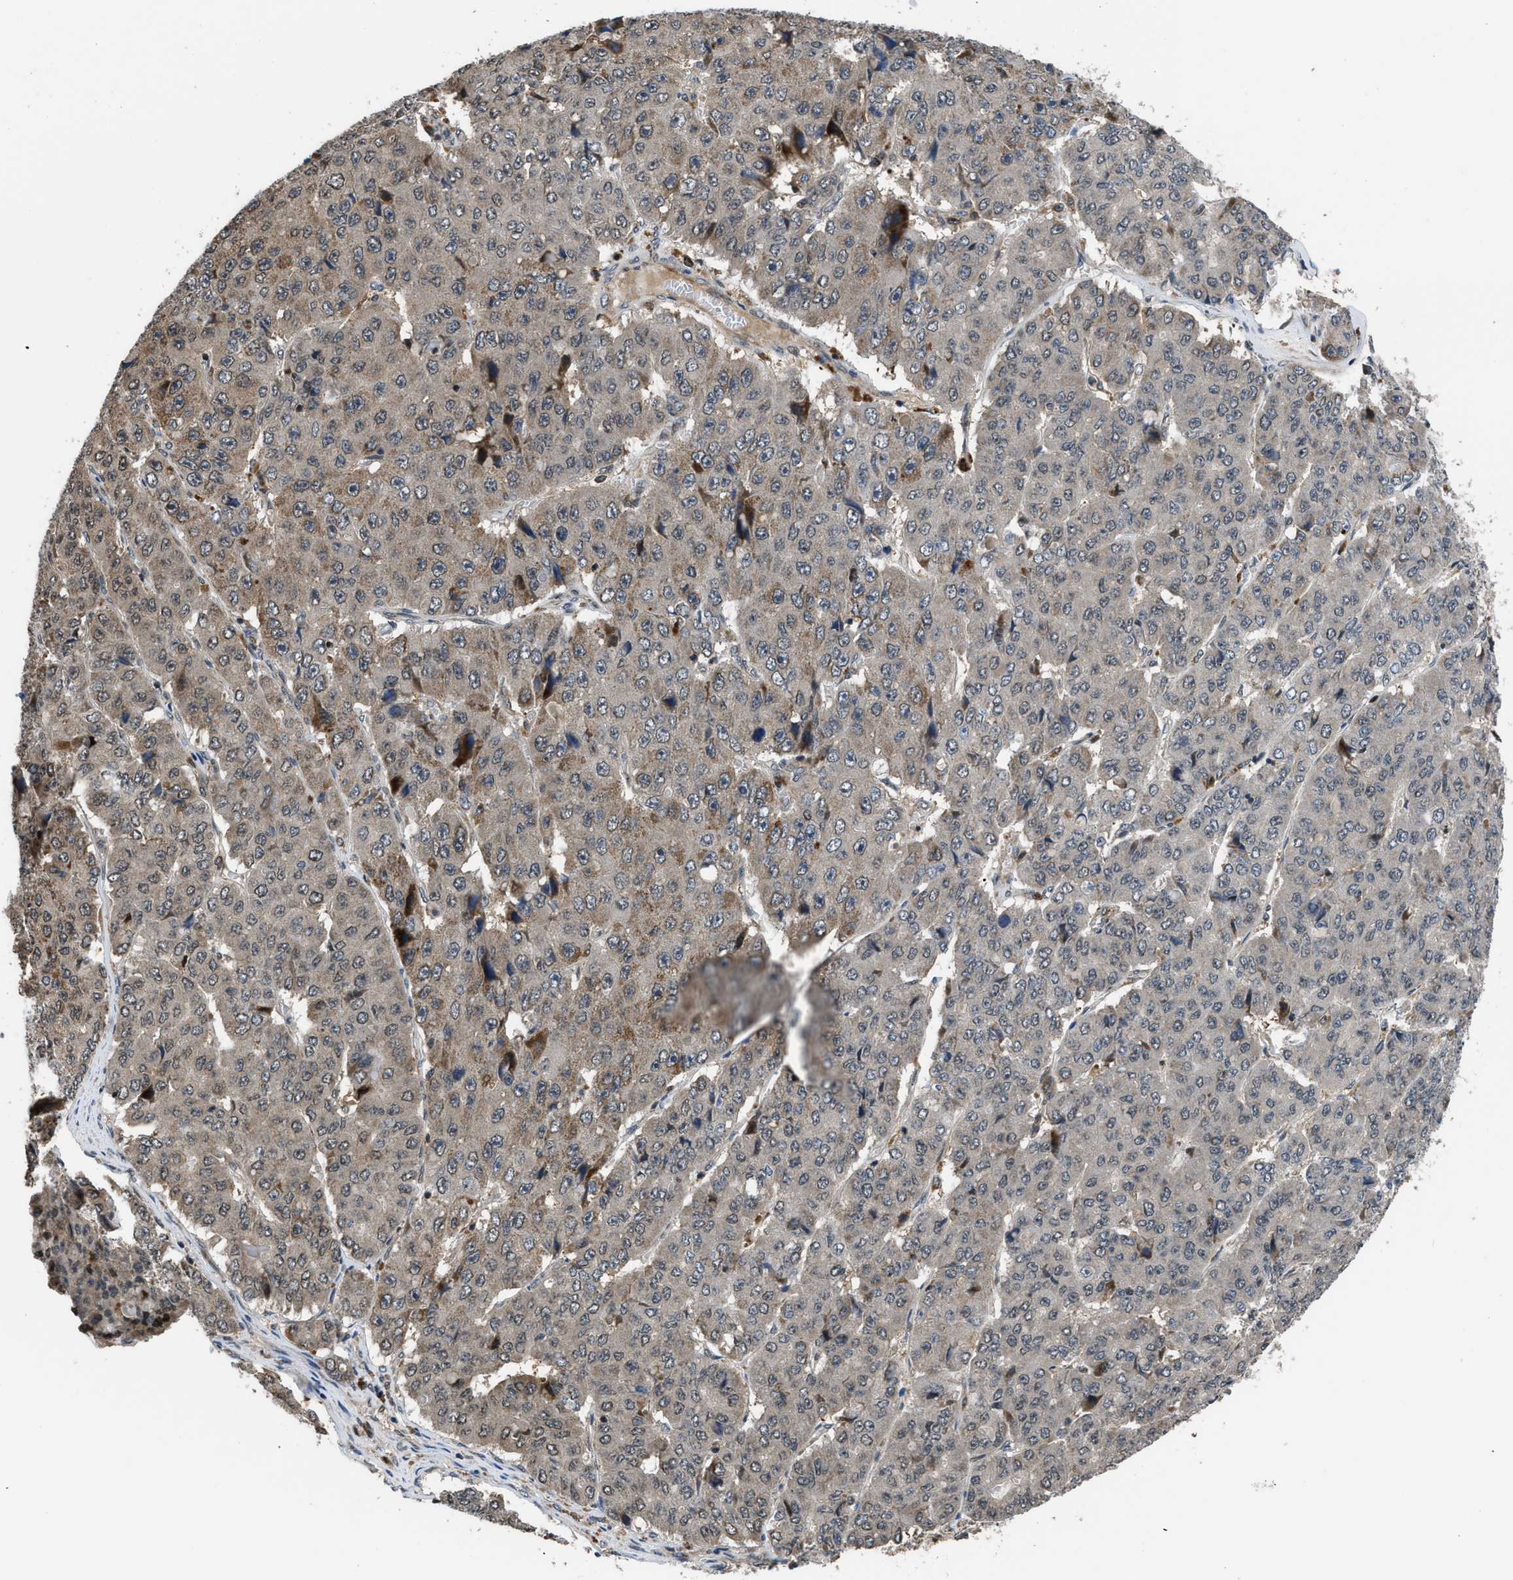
{"staining": {"intensity": "weak", "quantity": "<25%", "location": "cytoplasmic/membranous"}, "tissue": "pancreatic cancer", "cell_type": "Tumor cells", "image_type": "cancer", "snomed": [{"axis": "morphology", "description": "Adenocarcinoma, NOS"}, {"axis": "topography", "description": "Pancreas"}], "caption": "IHC of human pancreatic cancer shows no positivity in tumor cells. (DAB (3,3'-diaminobenzidine) immunohistochemistry (IHC) visualized using brightfield microscopy, high magnification).", "gene": "CTBS", "patient": {"sex": "male", "age": 50}}